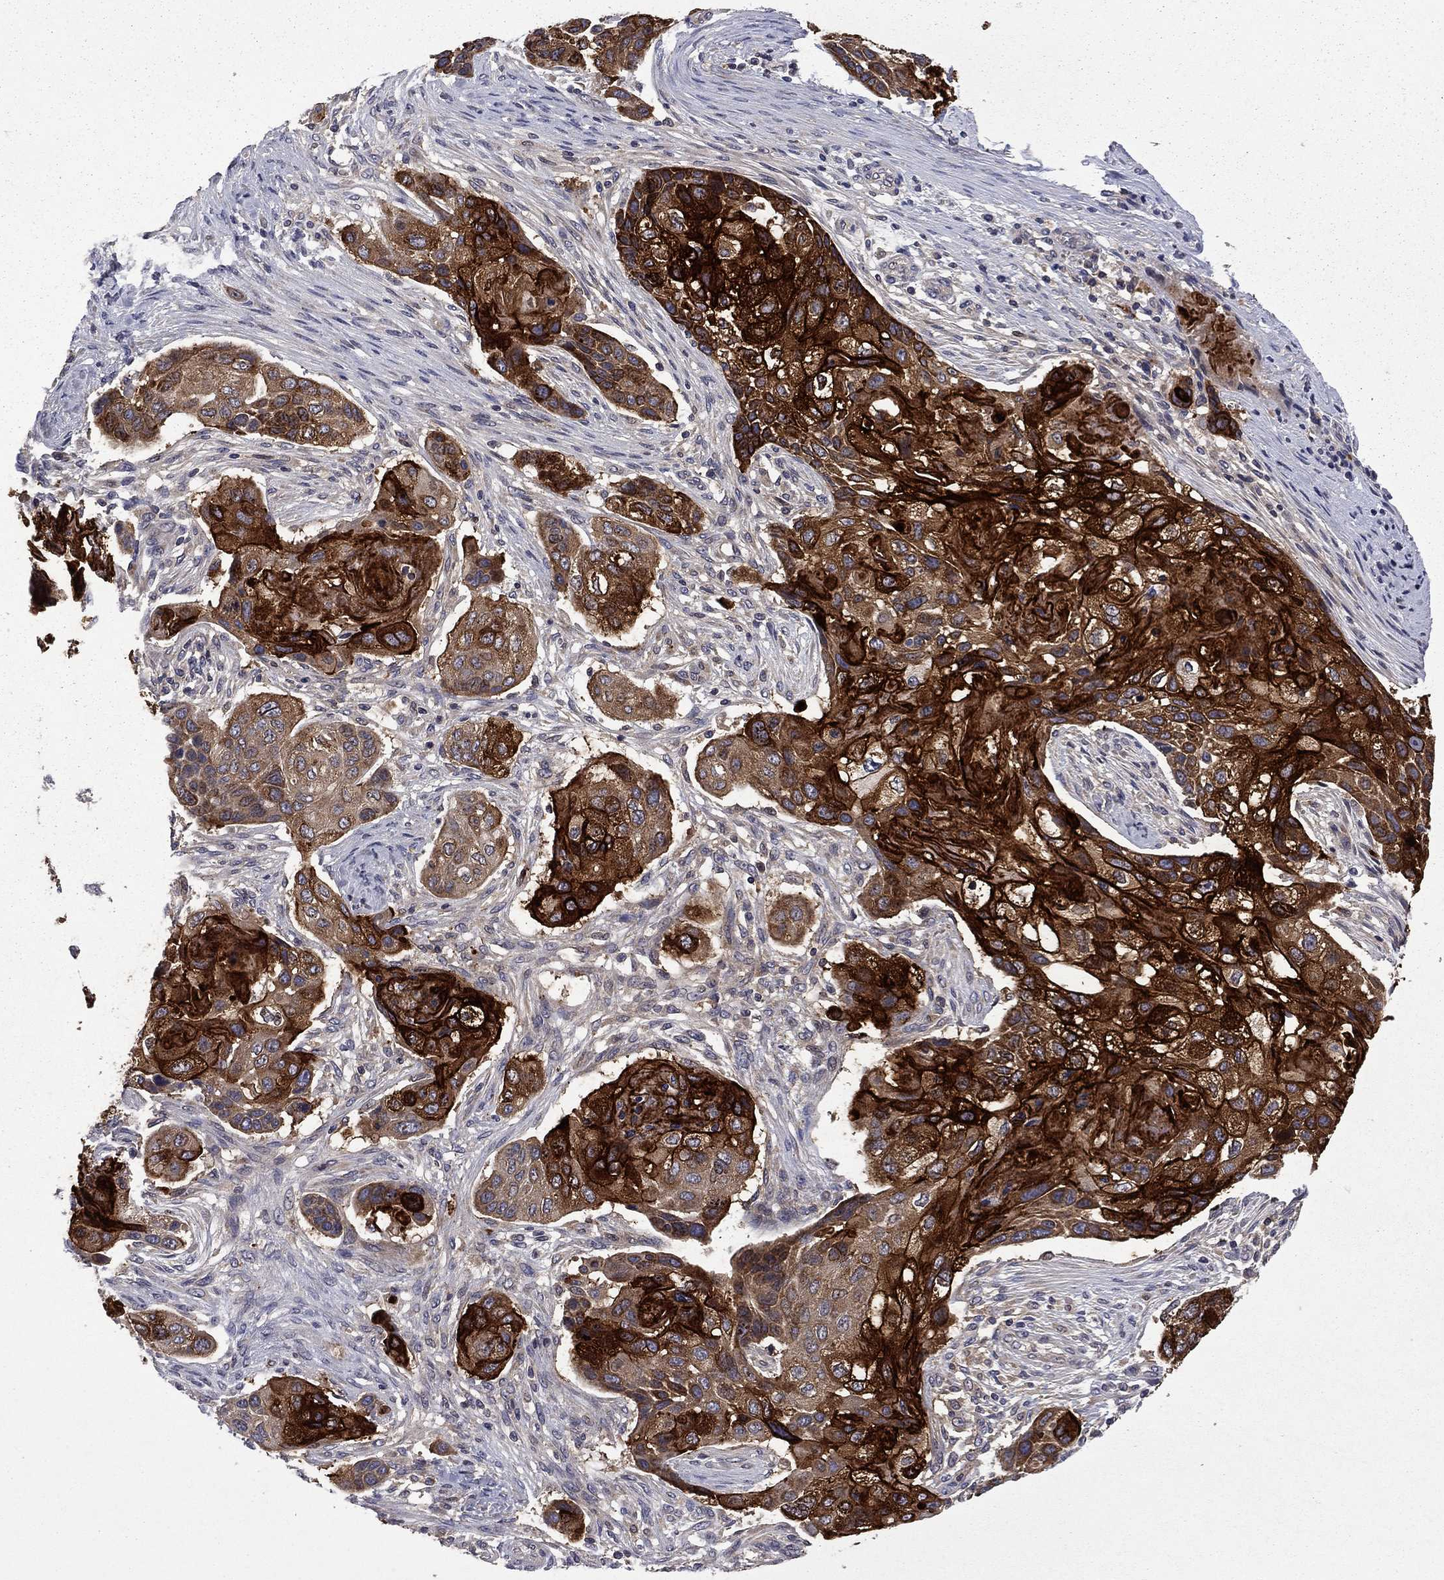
{"staining": {"intensity": "strong", "quantity": "25%-75%", "location": "cytoplasmic/membranous"}, "tissue": "lung cancer", "cell_type": "Tumor cells", "image_type": "cancer", "snomed": [{"axis": "morphology", "description": "Normal tissue, NOS"}, {"axis": "morphology", "description": "Squamous cell carcinoma, NOS"}, {"axis": "topography", "description": "Bronchus"}, {"axis": "topography", "description": "Lung"}], "caption": "Squamous cell carcinoma (lung) stained for a protein (brown) shows strong cytoplasmic/membranous positive positivity in about 25%-75% of tumor cells.", "gene": "CEACAM7", "patient": {"sex": "male", "age": 69}}